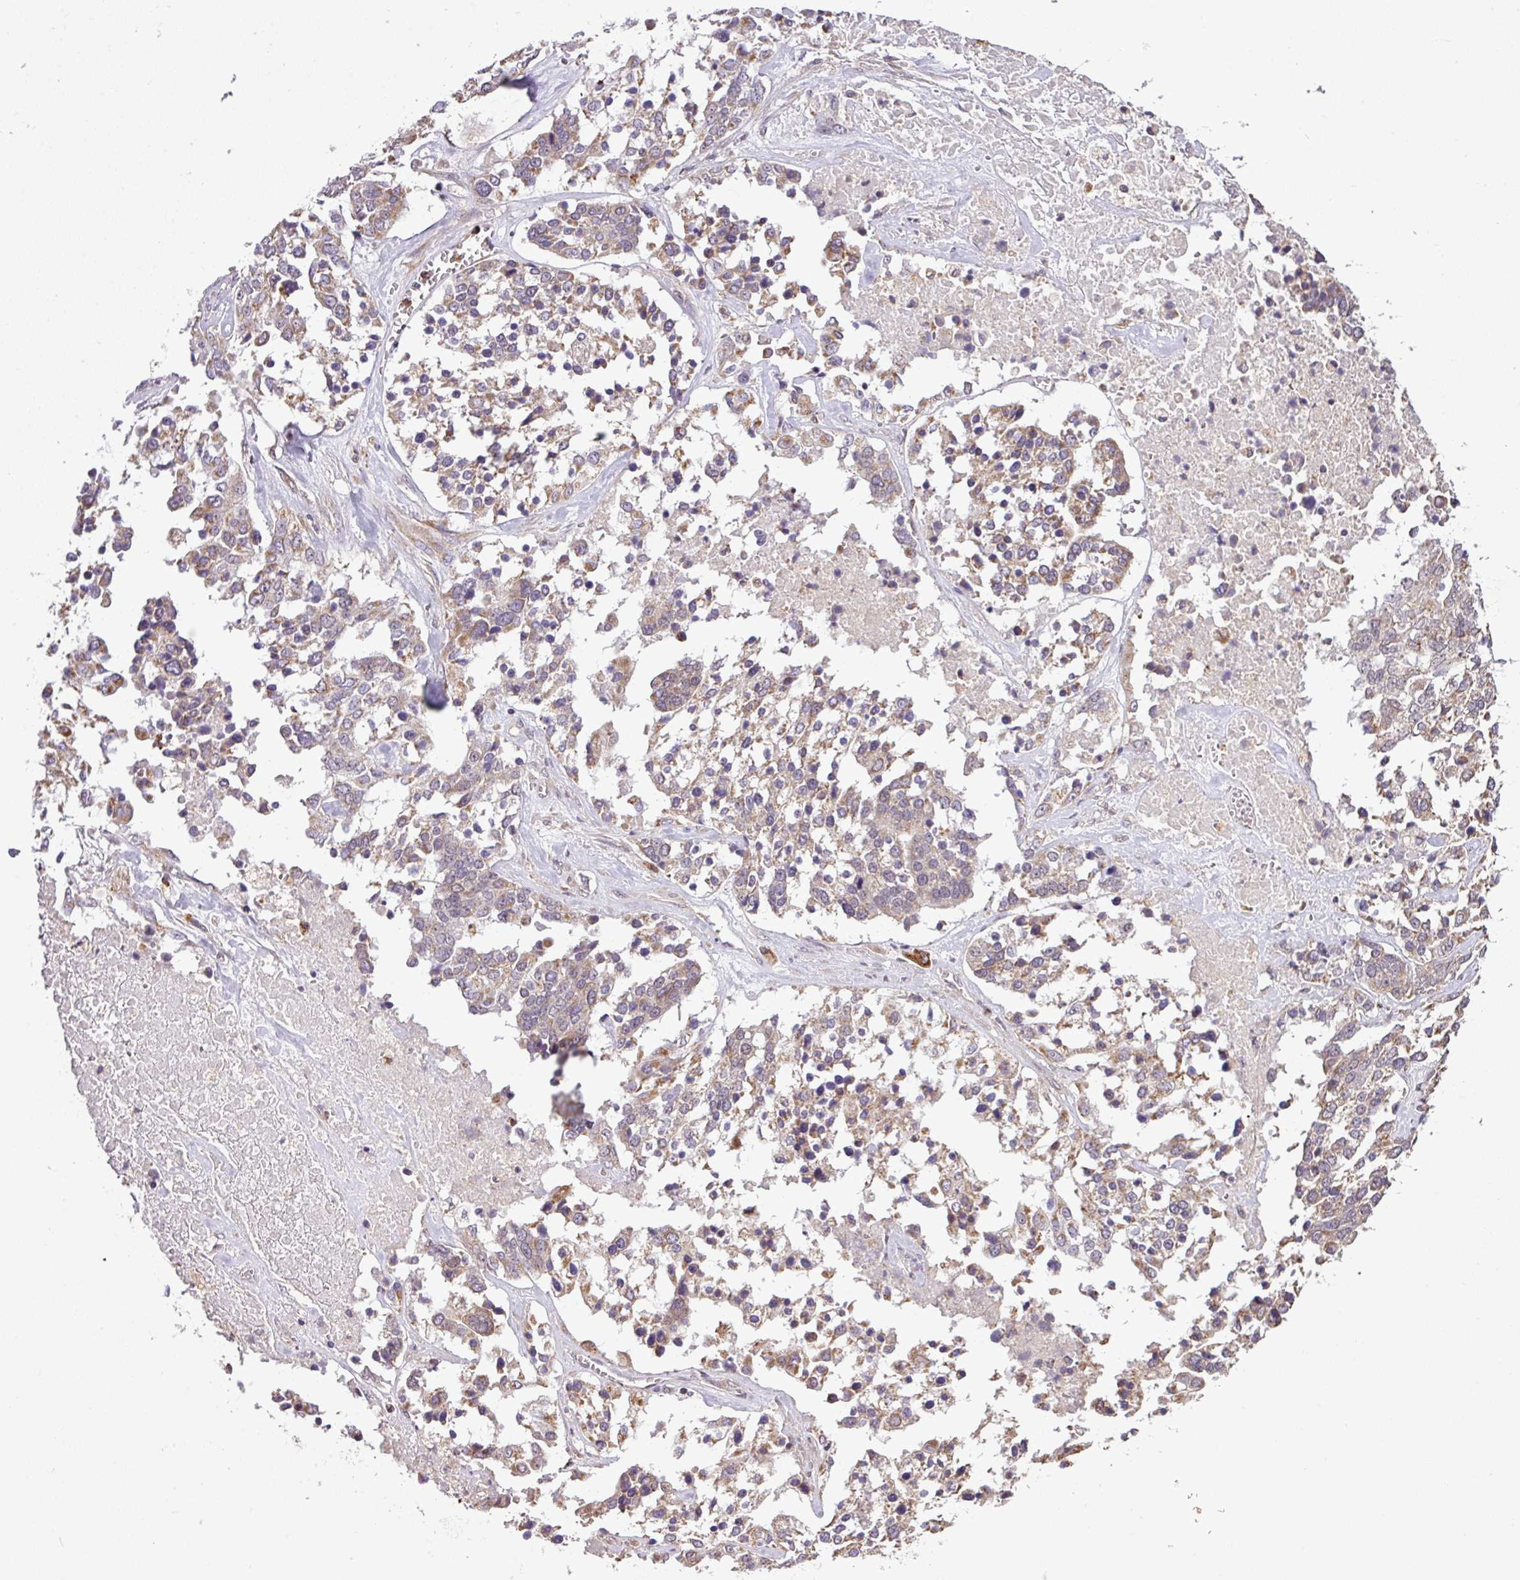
{"staining": {"intensity": "moderate", "quantity": "25%-75%", "location": "cytoplasmic/membranous"}, "tissue": "ovarian cancer", "cell_type": "Tumor cells", "image_type": "cancer", "snomed": [{"axis": "morphology", "description": "Cystadenocarcinoma, serous, NOS"}, {"axis": "topography", "description": "Ovary"}], "caption": "Ovarian serous cystadenocarcinoma tissue displays moderate cytoplasmic/membranous expression in about 25%-75% of tumor cells", "gene": "SMCO4", "patient": {"sex": "female", "age": 44}}